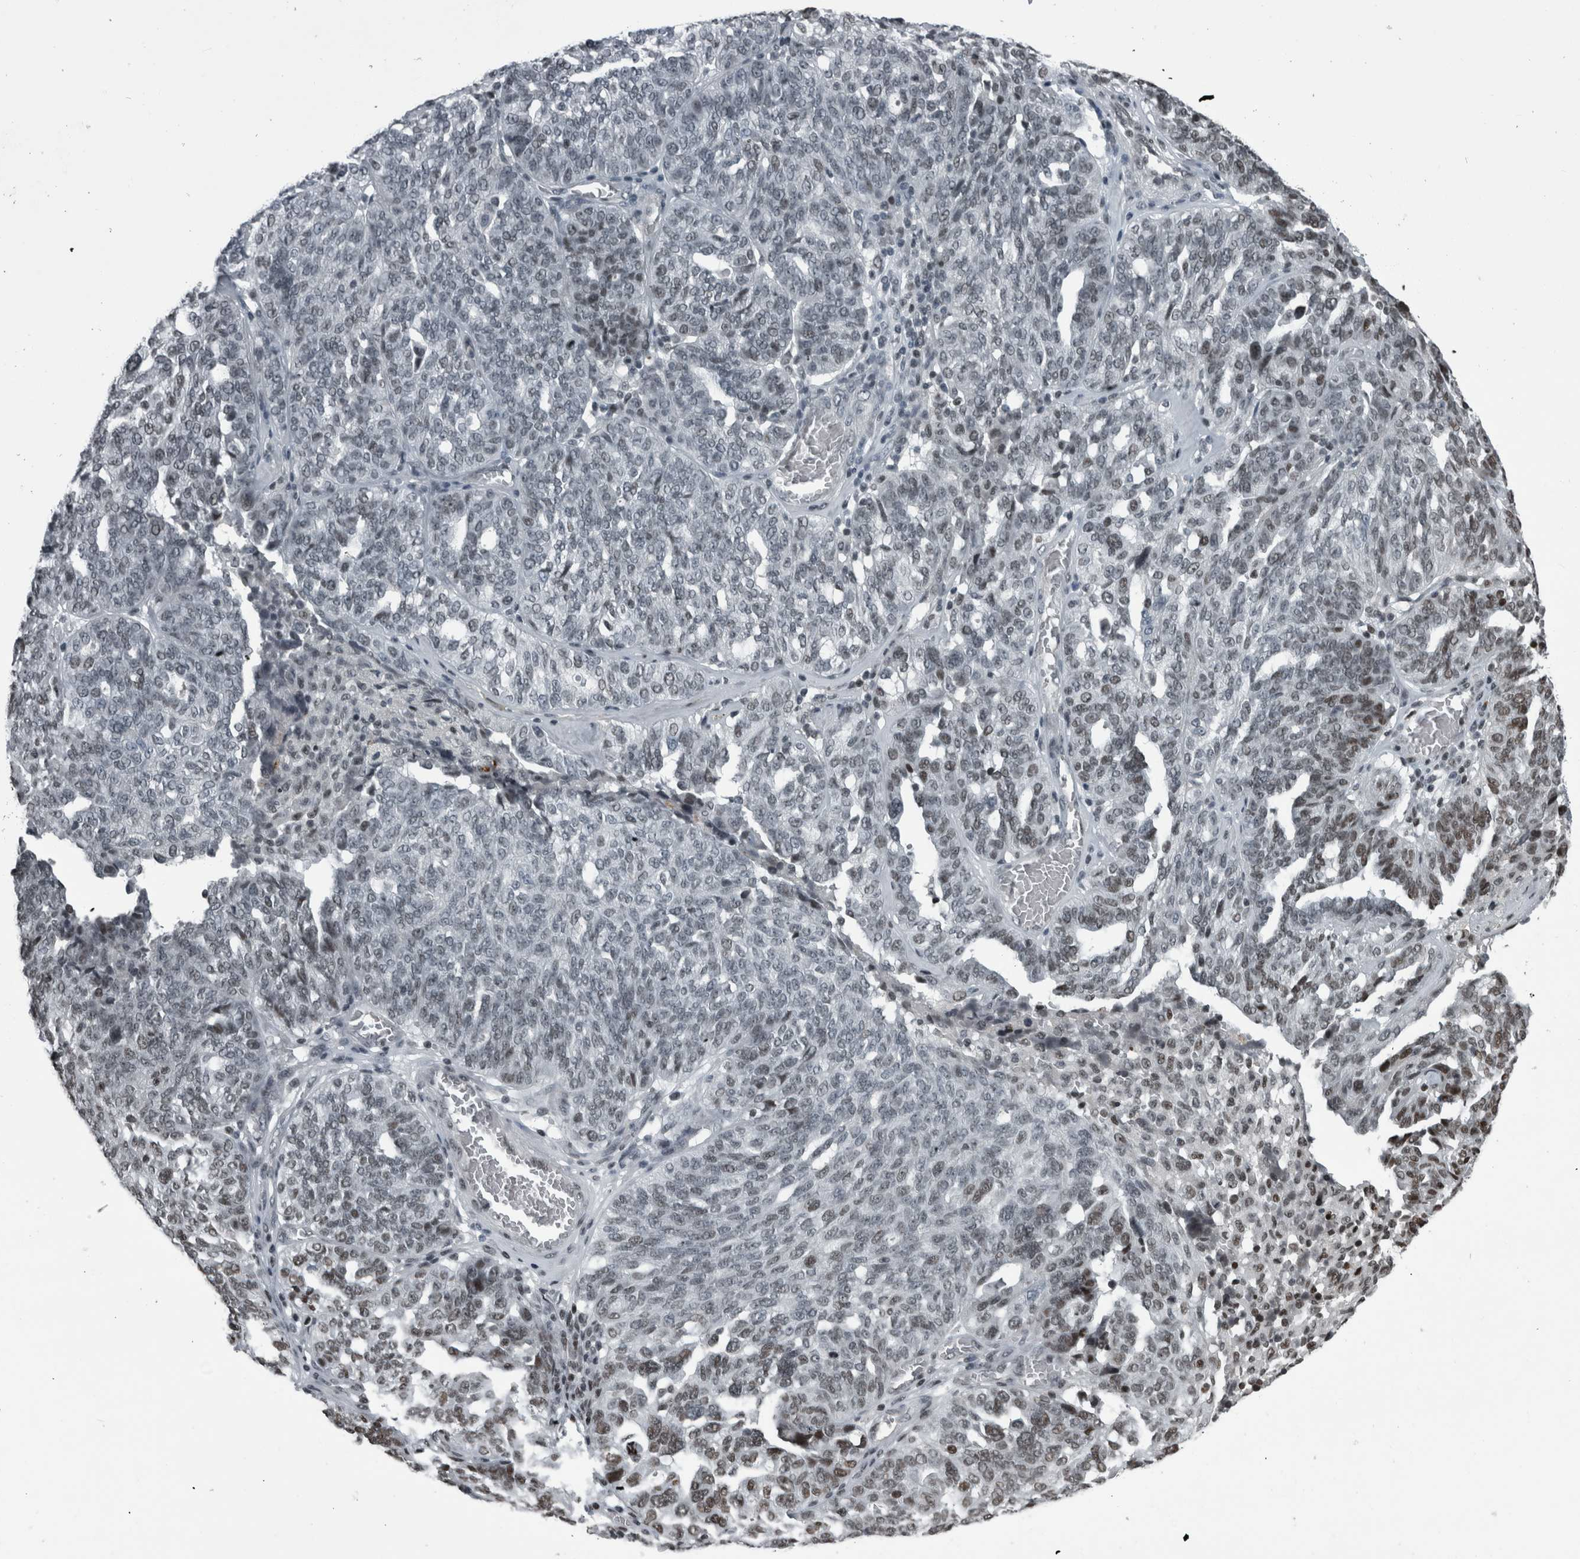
{"staining": {"intensity": "moderate", "quantity": "25%-75%", "location": "nuclear"}, "tissue": "ovarian cancer", "cell_type": "Tumor cells", "image_type": "cancer", "snomed": [{"axis": "morphology", "description": "Cystadenocarcinoma, serous, NOS"}, {"axis": "topography", "description": "Ovary"}], "caption": "Immunohistochemistry (IHC) staining of serous cystadenocarcinoma (ovarian), which shows medium levels of moderate nuclear positivity in about 25%-75% of tumor cells indicating moderate nuclear protein staining. The staining was performed using DAB (brown) for protein detection and nuclei were counterstained in hematoxylin (blue).", "gene": "UNC50", "patient": {"sex": "female", "age": 59}}